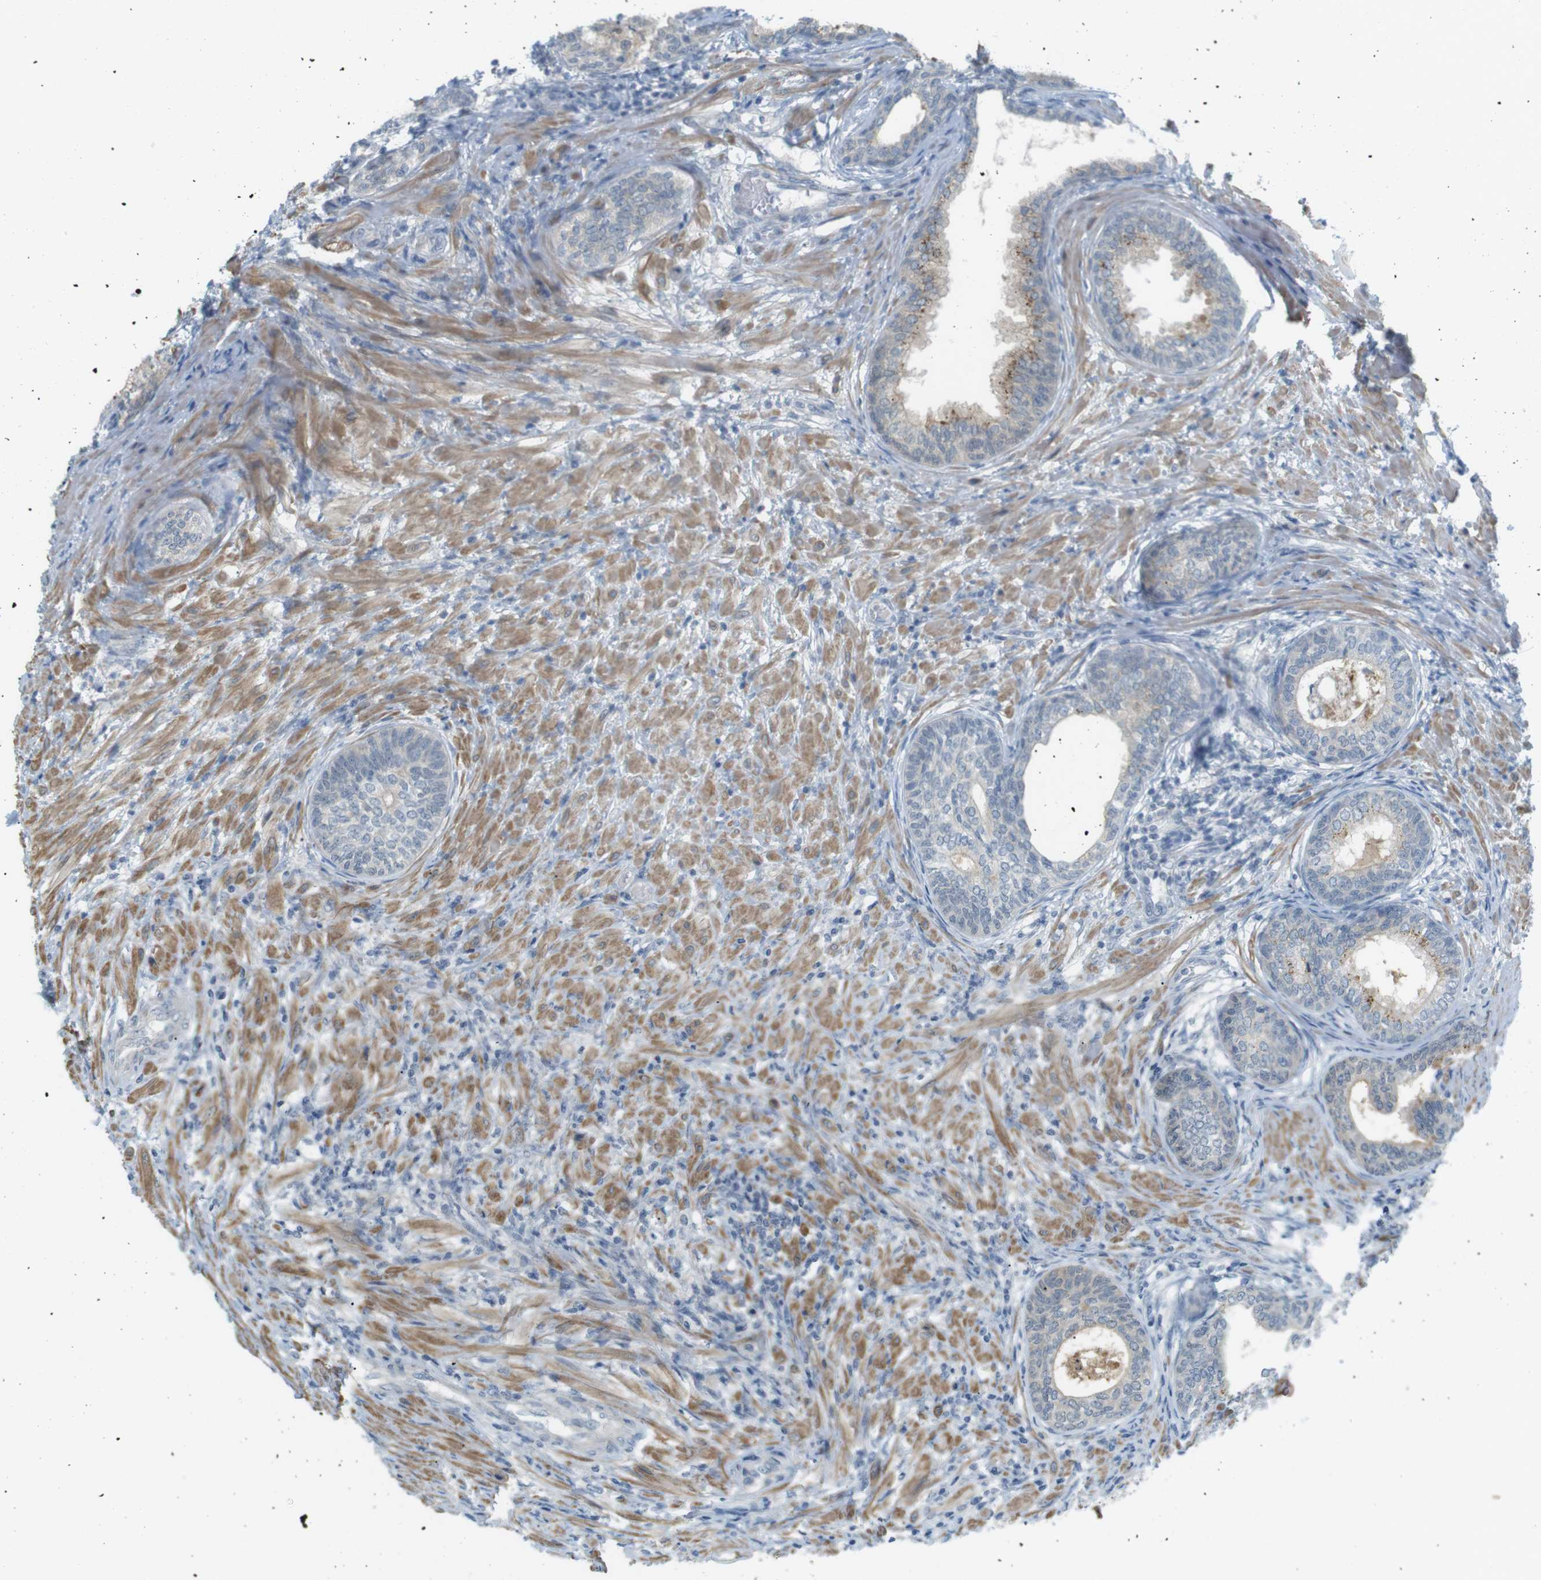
{"staining": {"intensity": "negative", "quantity": "none", "location": "none"}, "tissue": "prostate", "cell_type": "Glandular cells", "image_type": "normal", "snomed": [{"axis": "morphology", "description": "Normal tissue, NOS"}, {"axis": "topography", "description": "Prostate"}], "caption": "Immunohistochemistry (IHC) micrograph of benign prostate stained for a protein (brown), which shows no positivity in glandular cells. The staining was performed using DAB (3,3'-diaminobenzidine) to visualize the protein expression in brown, while the nuclei were stained in blue with hematoxylin (Magnification: 20x).", "gene": "RTN3", "patient": {"sex": "male", "age": 76}}